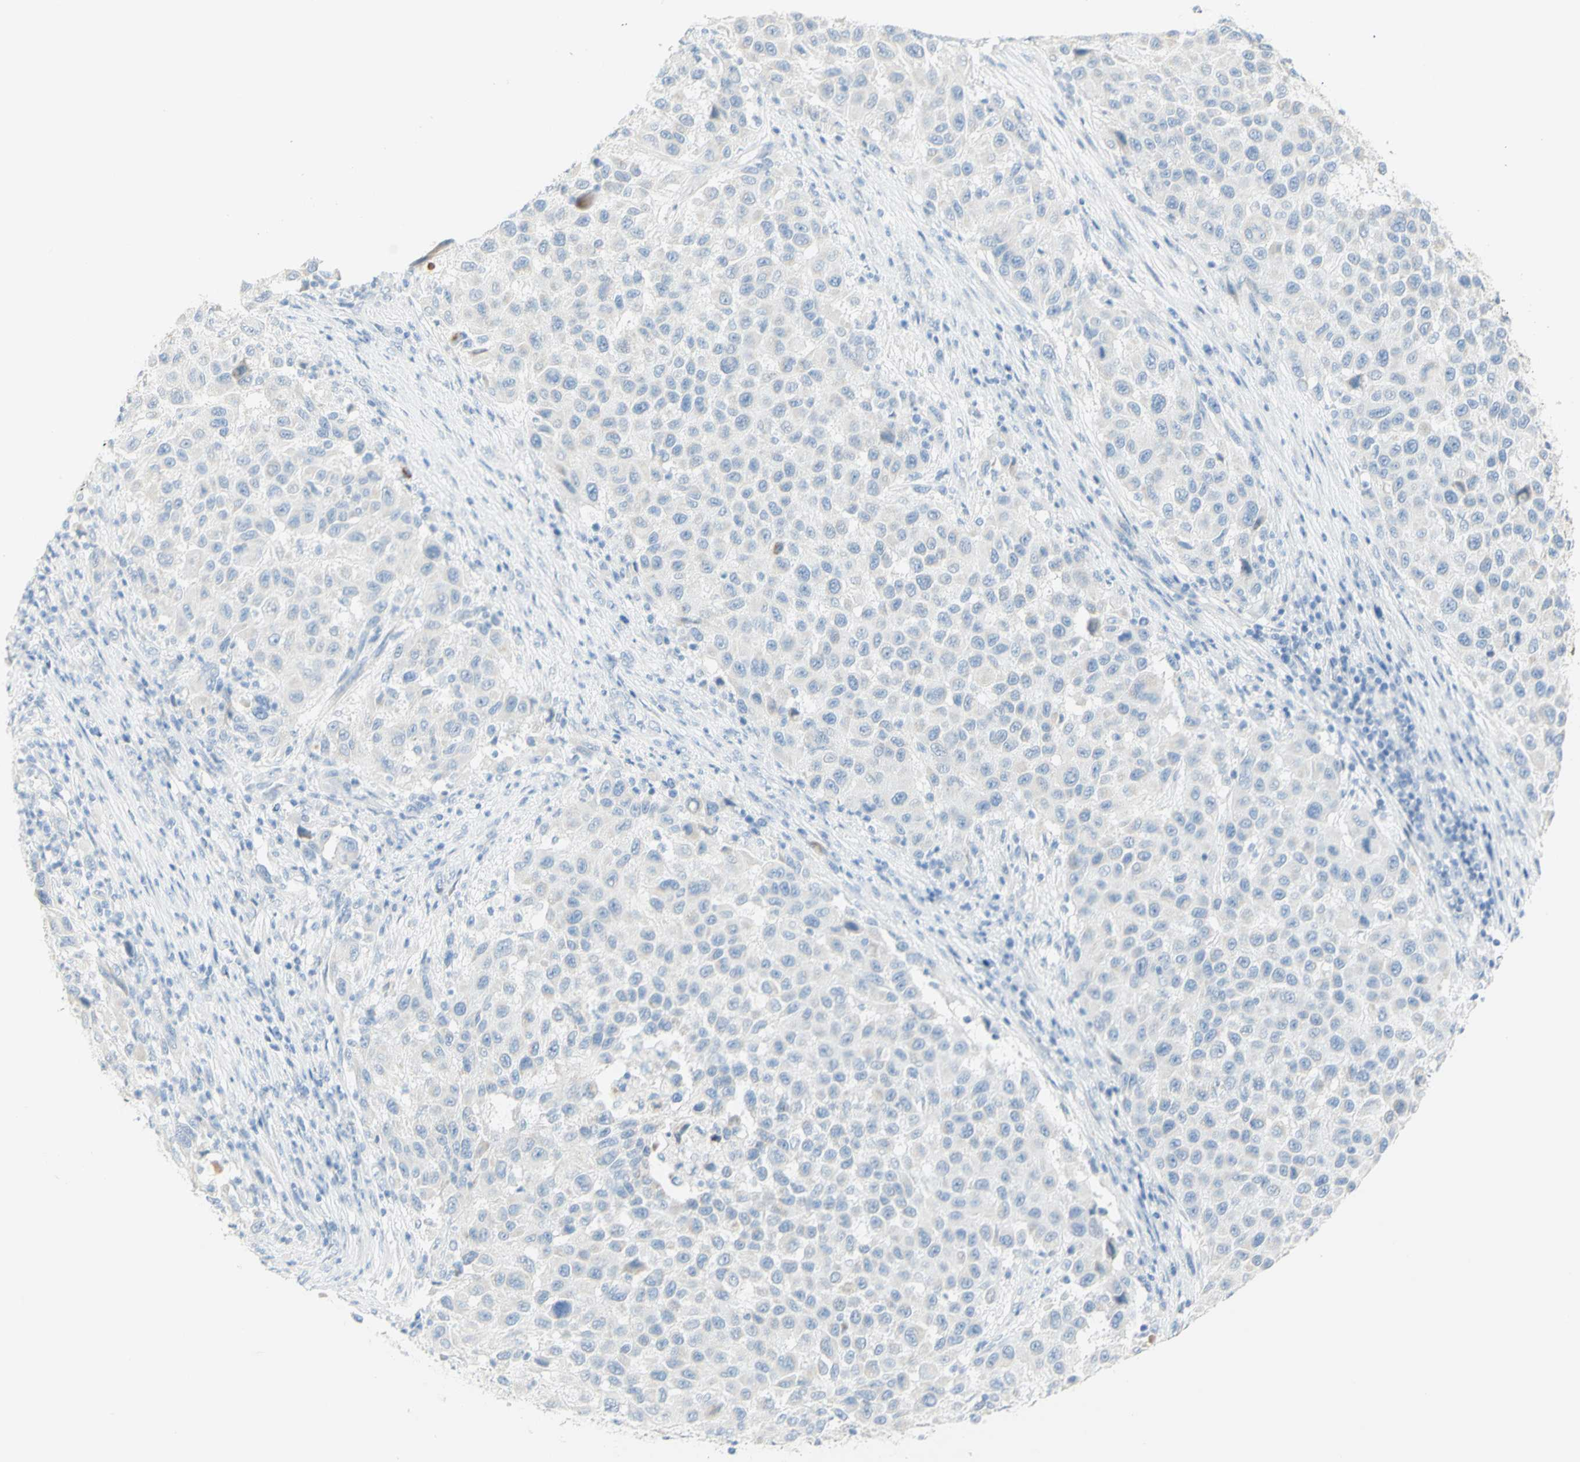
{"staining": {"intensity": "negative", "quantity": "none", "location": "none"}, "tissue": "melanoma", "cell_type": "Tumor cells", "image_type": "cancer", "snomed": [{"axis": "morphology", "description": "Malignant melanoma, Metastatic site"}, {"axis": "topography", "description": "Lymph node"}], "caption": "A high-resolution photomicrograph shows immunohistochemistry (IHC) staining of malignant melanoma (metastatic site), which displays no significant staining in tumor cells.", "gene": "LETM1", "patient": {"sex": "male", "age": 61}}